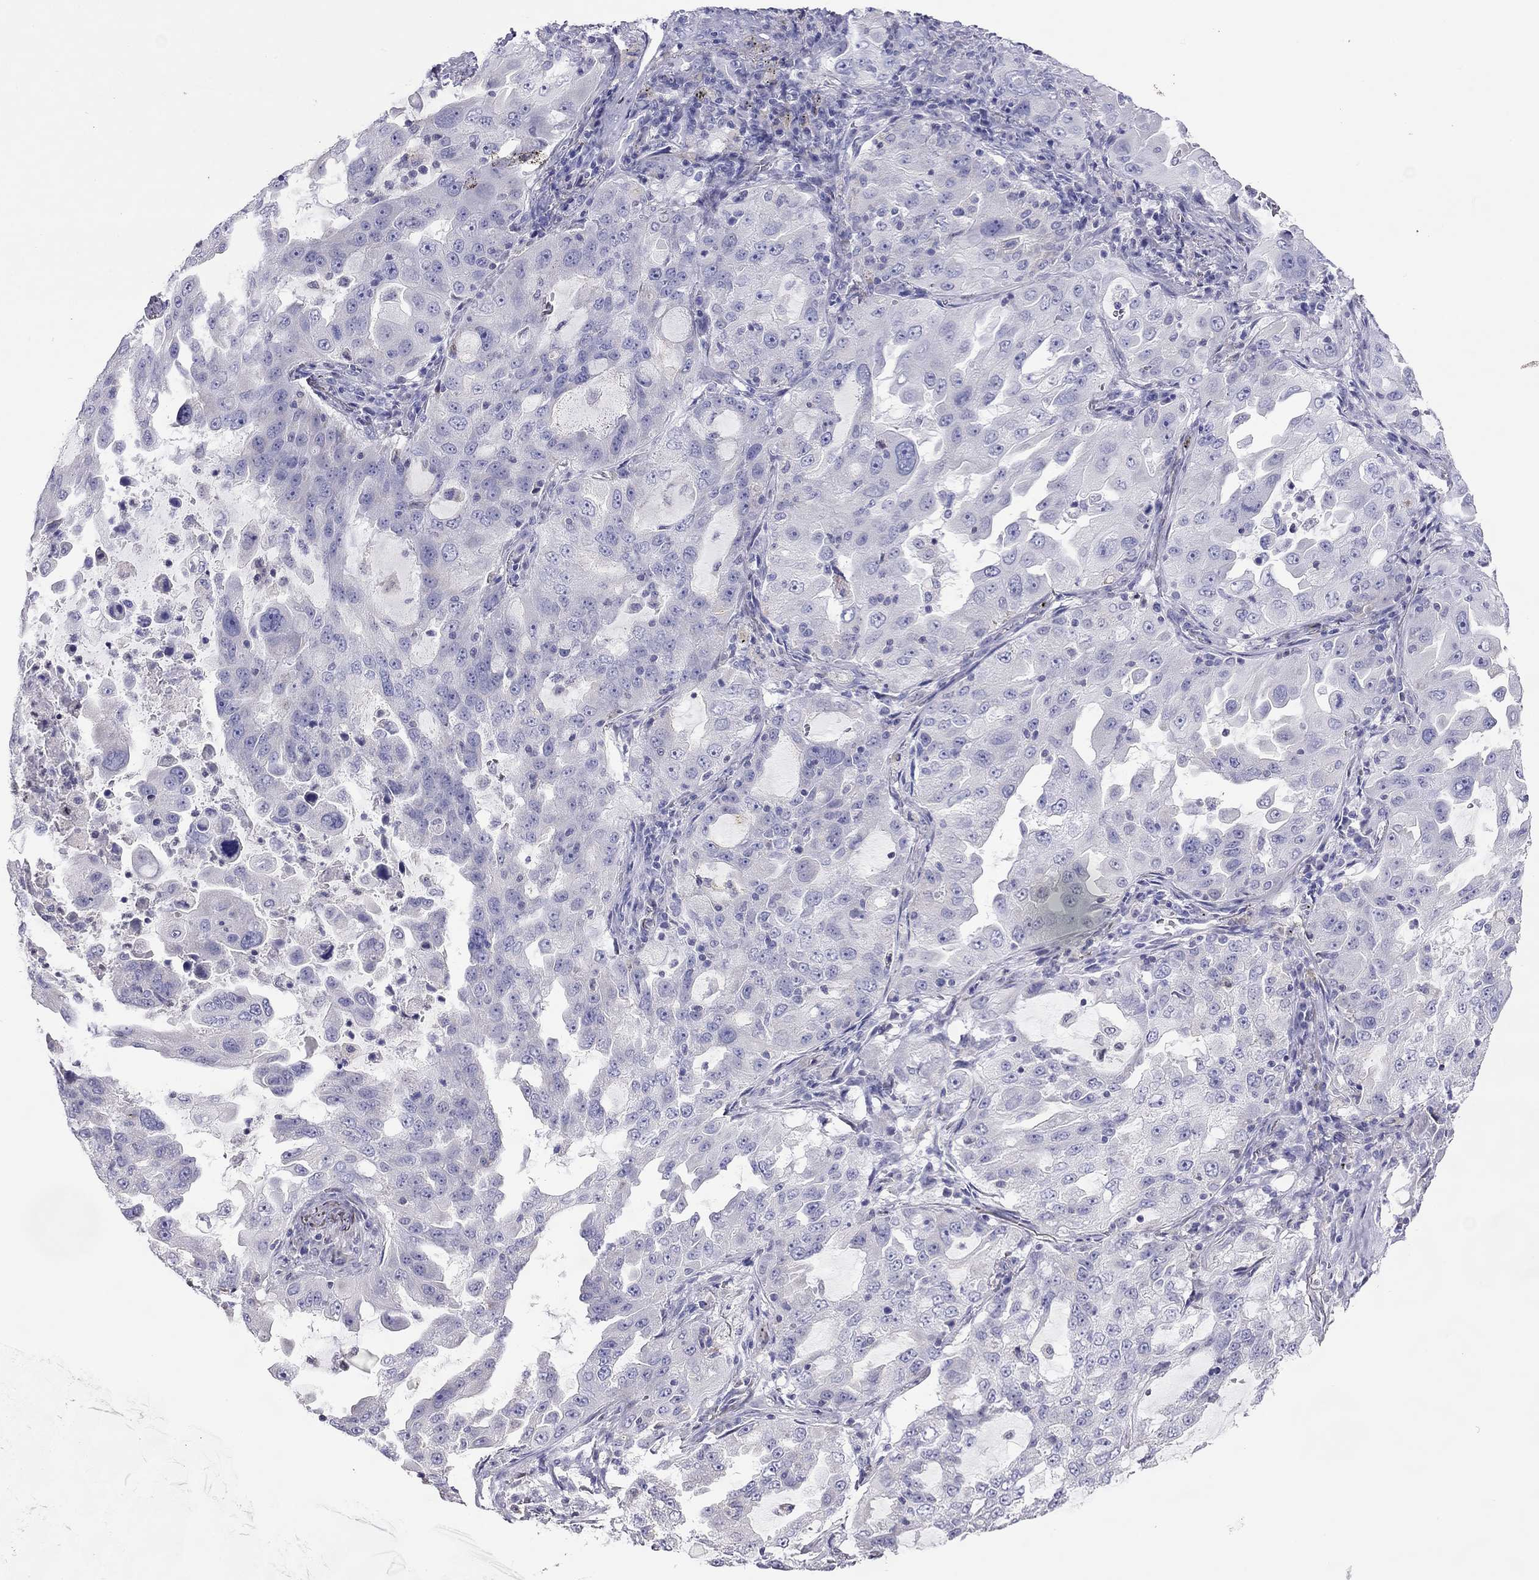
{"staining": {"intensity": "negative", "quantity": "none", "location": "none"}, "tissue": "lung cancer", "cell_type": "Tumor cells", "image_type": "cancer", "snomed": [{"axis": "morphology", "description": "Adenocarcinoma, NOS"}, {"axis": "topography", "description": "Lung"}], "caption": "The image demonstrates no staining of tumor cells in lung adenocarcinoma.", "gene": "SLC46A2", "patient": {"sex": "female", "age": 61}}